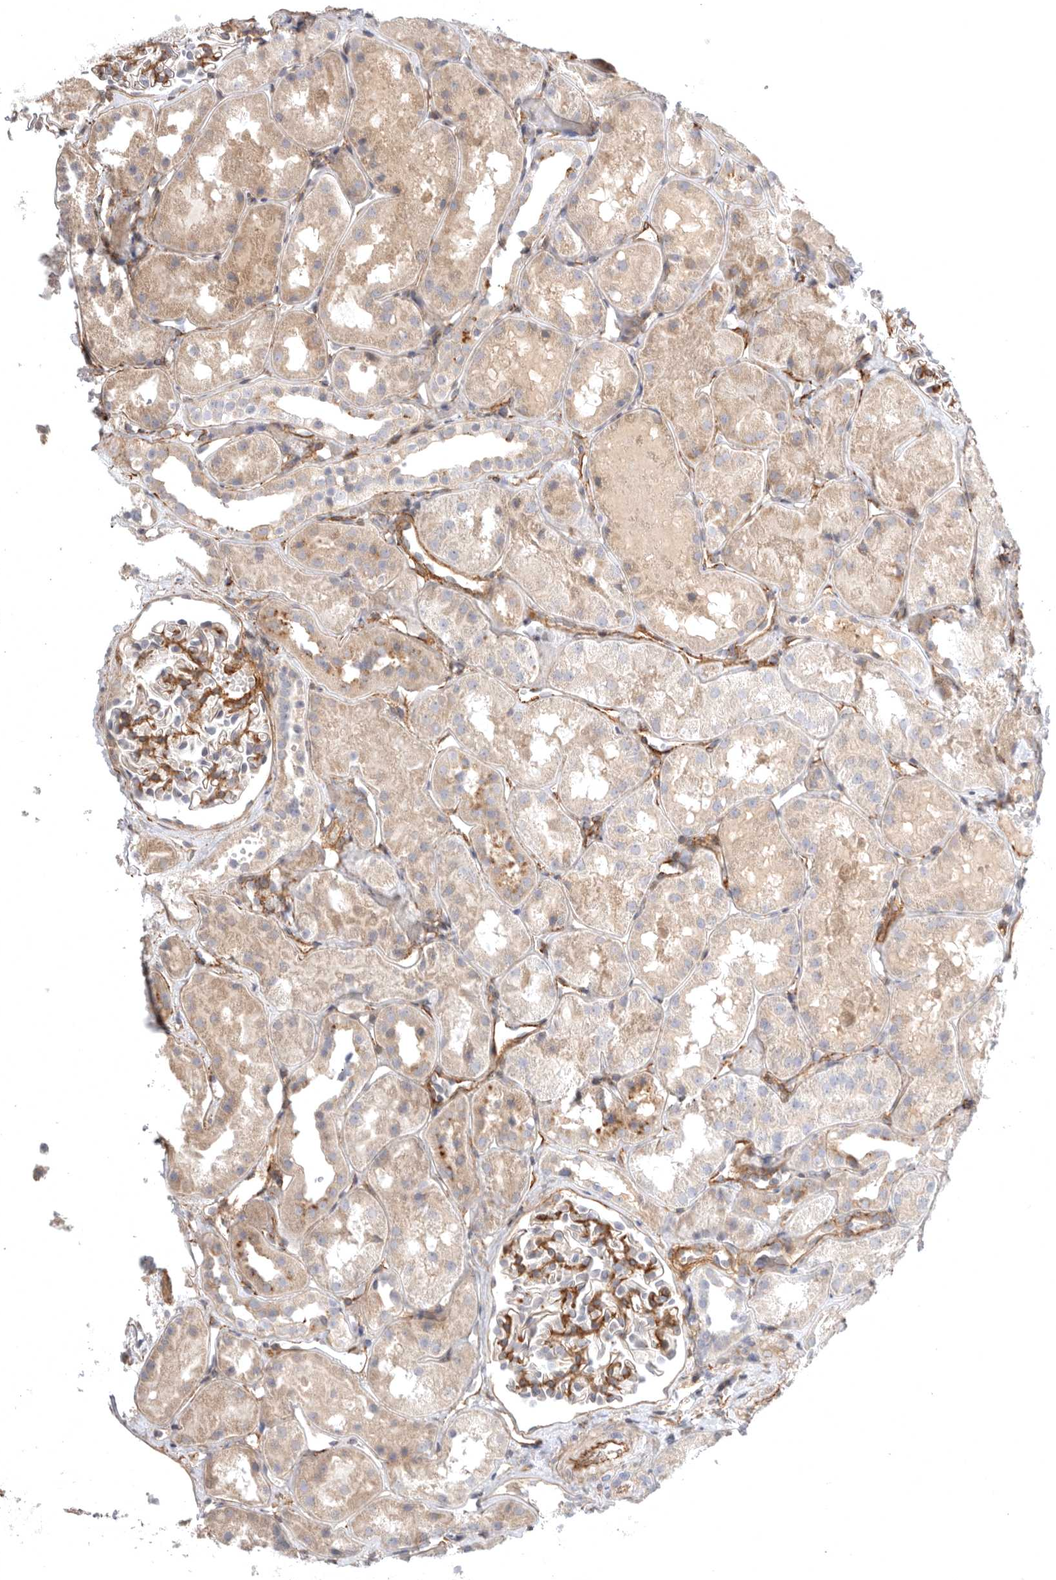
{"staining": {"intensity": "moderate", "quantity": "25%-75%", "location": "cytoplasmic/membranous"}, "tissue": "kidney", "cell_type": "Cells in glomeruli", "image_type": "normal", "snomed": [{"axis": "morphology", "description": "Normal tissue, NOS"}, {"axis": "topography", "description": "Kidney"}], "caption": "Protein expression analysis of normal kidney shows moderate cytoplasmic/membranous staining in approximately 25%-75% of cells in glomeruli.", "gene": "LONRF1", "patient": {"sex": "male", "age": 16}}